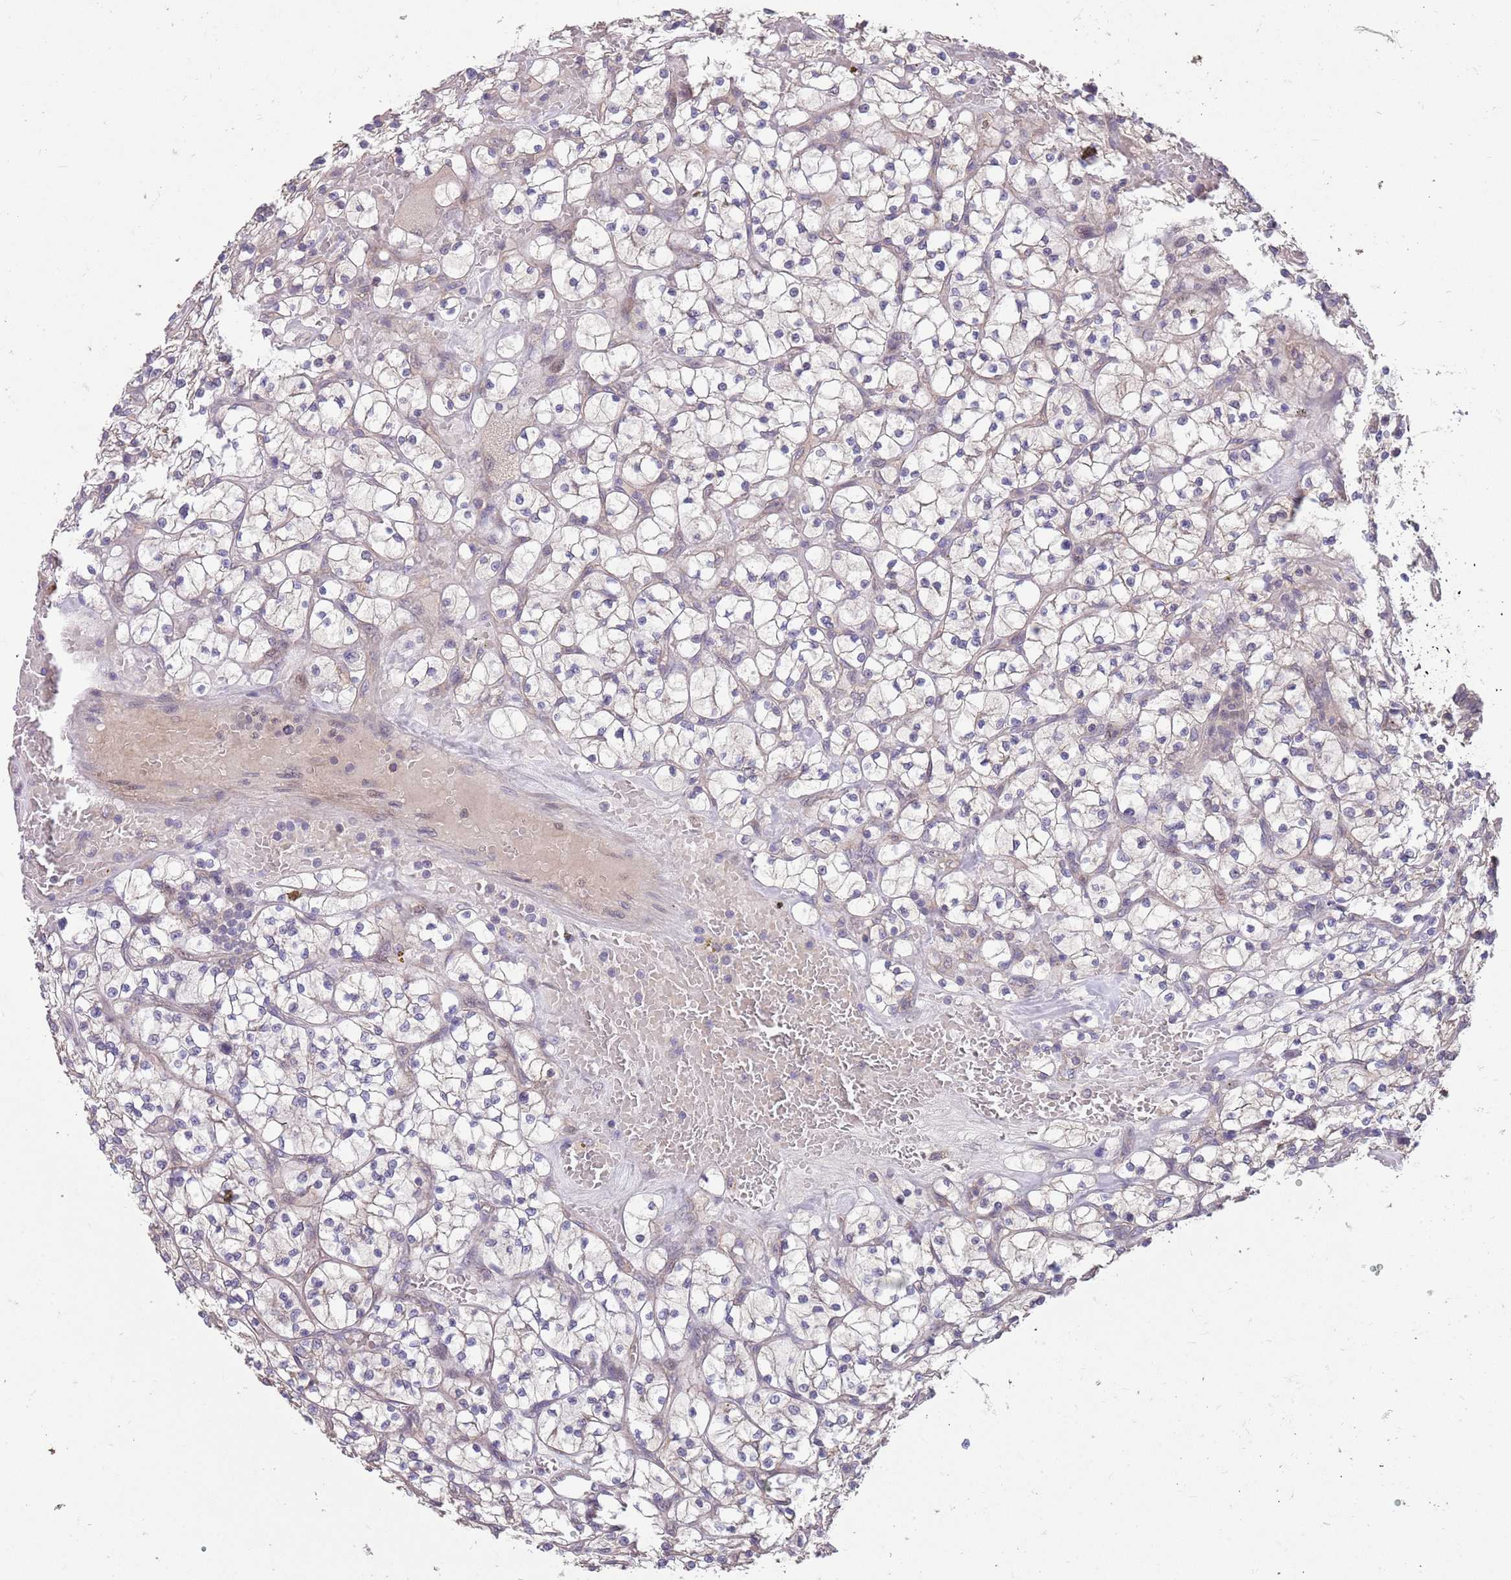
{"staining": {"intensity": "negative", "quantity": "none", "location": "none"}, "tissue": "renal cancer", "cell_type": "Tumor cells", "image_type": "cancer", "snomed": [{"axis": "morphology", "description": "Adenocarcinoma, NOS"}, {"axis": "topography", "description": "Kidney"}], "caption": "DAB immunohistochemical staining of human renal cancer (adenocarcinoma) reveals no significant expression in tumor cells.", "gene": "MEI1", "patient": {"sex": "female", "age": 64}}